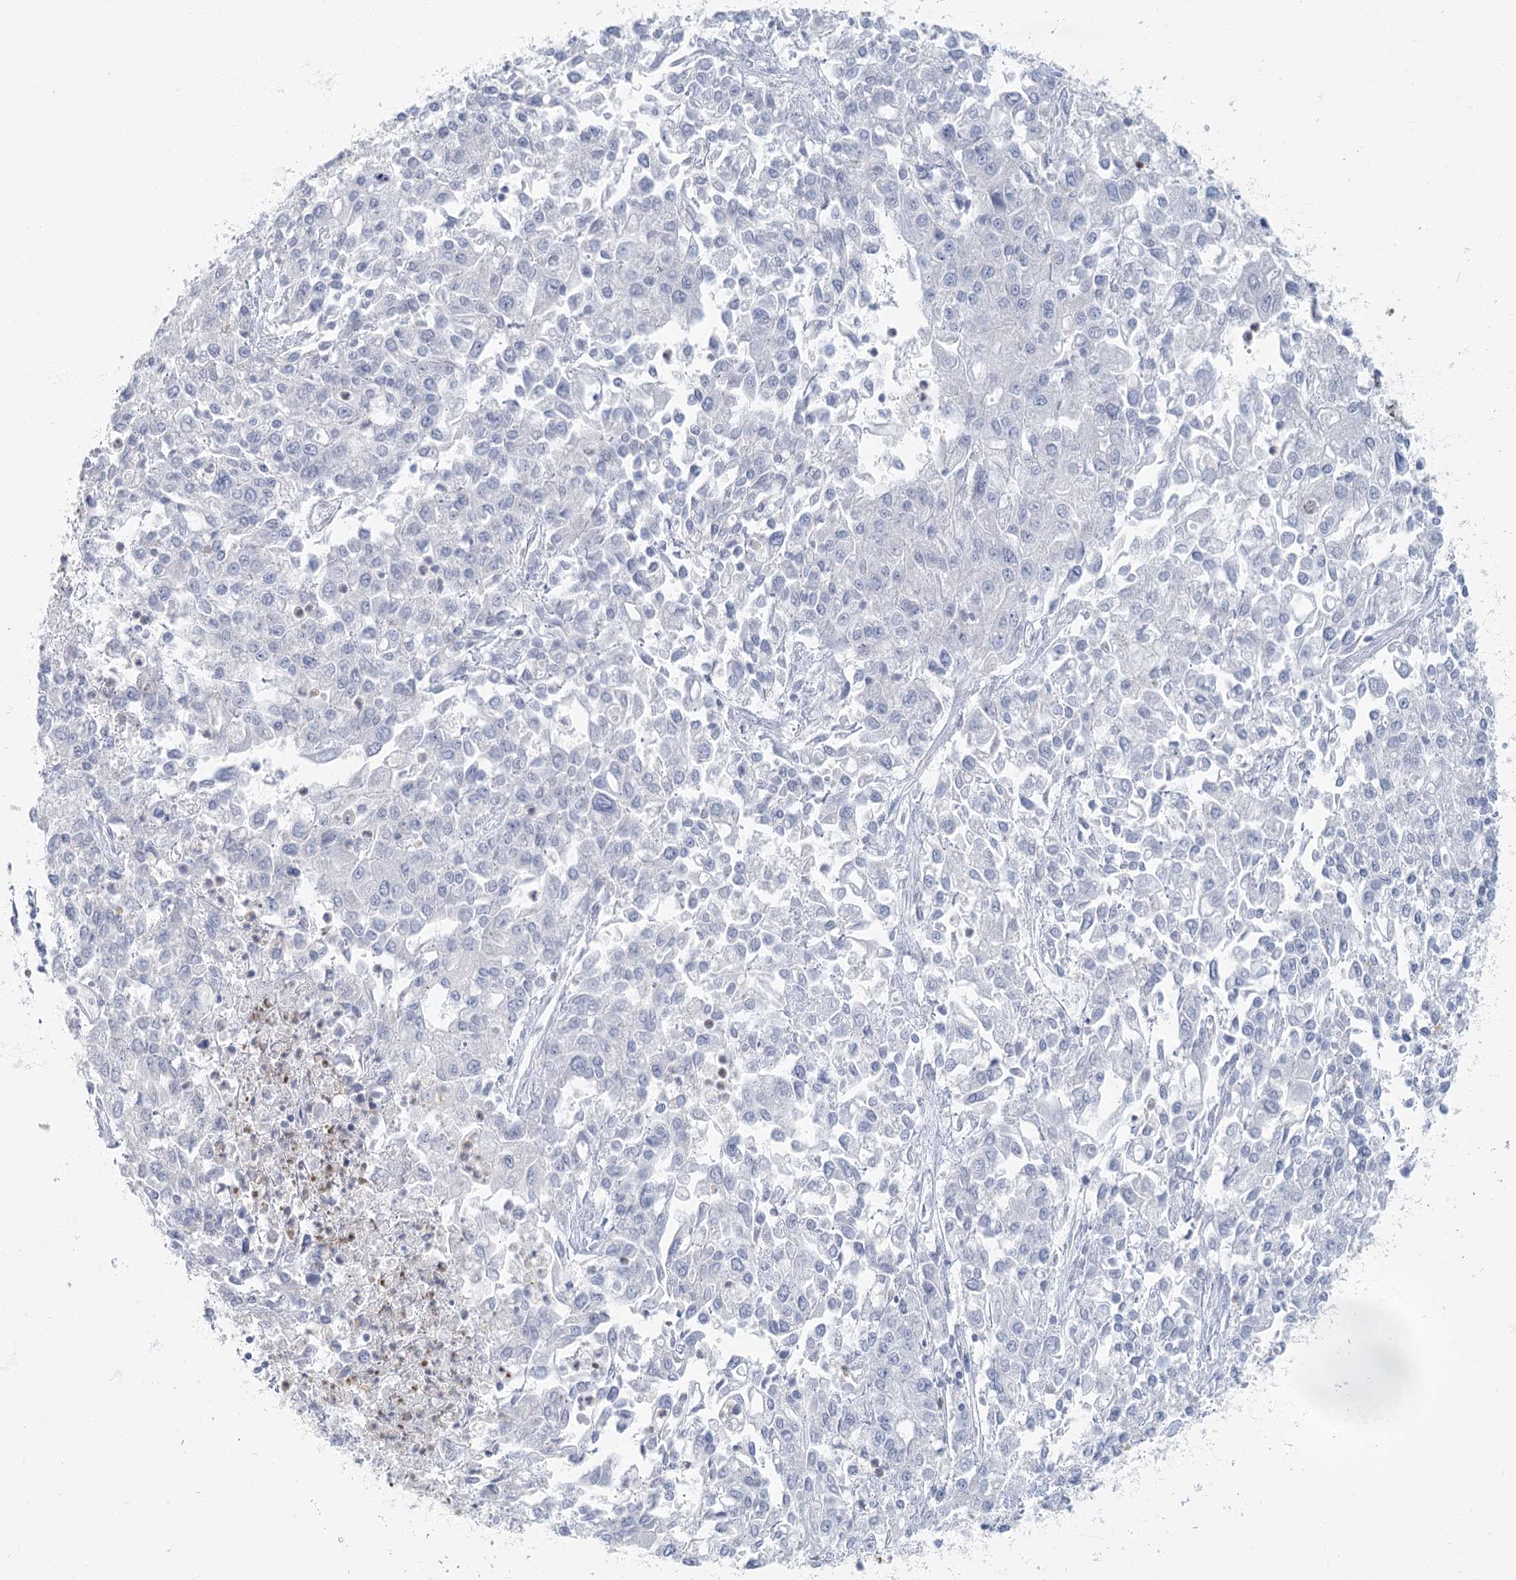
{"staining": {"intensity": "negative", "quantity": "none", "location": "none"}, "tissue": "endometrial cancer", "cell_type": "Tumor cells", "image_type": "cancer", "snomed": [{"axis": "morphology", "description": "Adenocarcinoma, NOS"}, {"axis": "topography", "description": "Endometrium"}], "caption": "Histopathology image shows no significant protein expression in tumor cells of endometrial cancer (adenocarcinoma).", "gene": "FAM110C", "patient": {"sex": "female", "age": 49}}